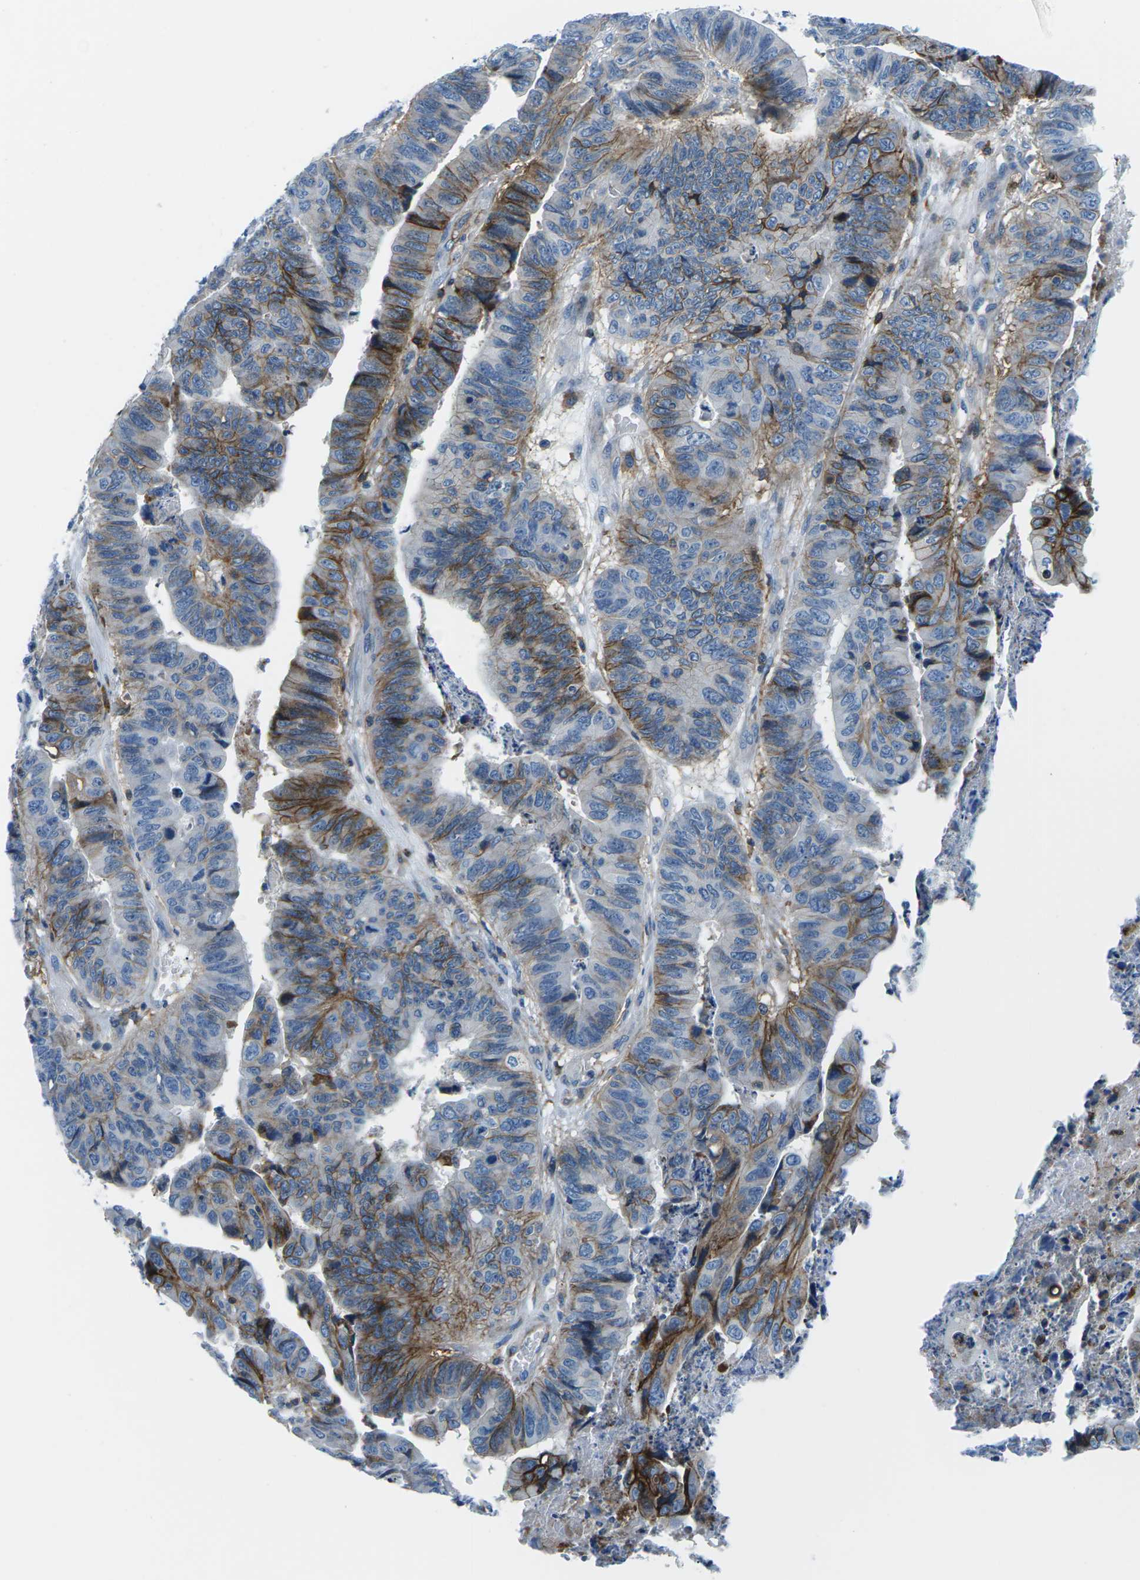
{"staining": {"intensity": "moderate", "quantity": "<25%", "location": "cytoplasmic/membranous"}, "tissue": "stomach cancer", "cell_type": "Tumor cells", "image_type": "cancer", "snomed": [{"axis": "morphology", "description": "Adenocarcinoma, NOS"}, {"axis": "topography", "description": "Stomach, lower"}], "caption": "Stomach cancer stained with immunohistochemistry (IHC) shows moderate cytoplasmic/membranous positivity in approximately <25% of tumor cells.", "gene": "SOCS4", "patient": {"sex": "male", "age": 77}}